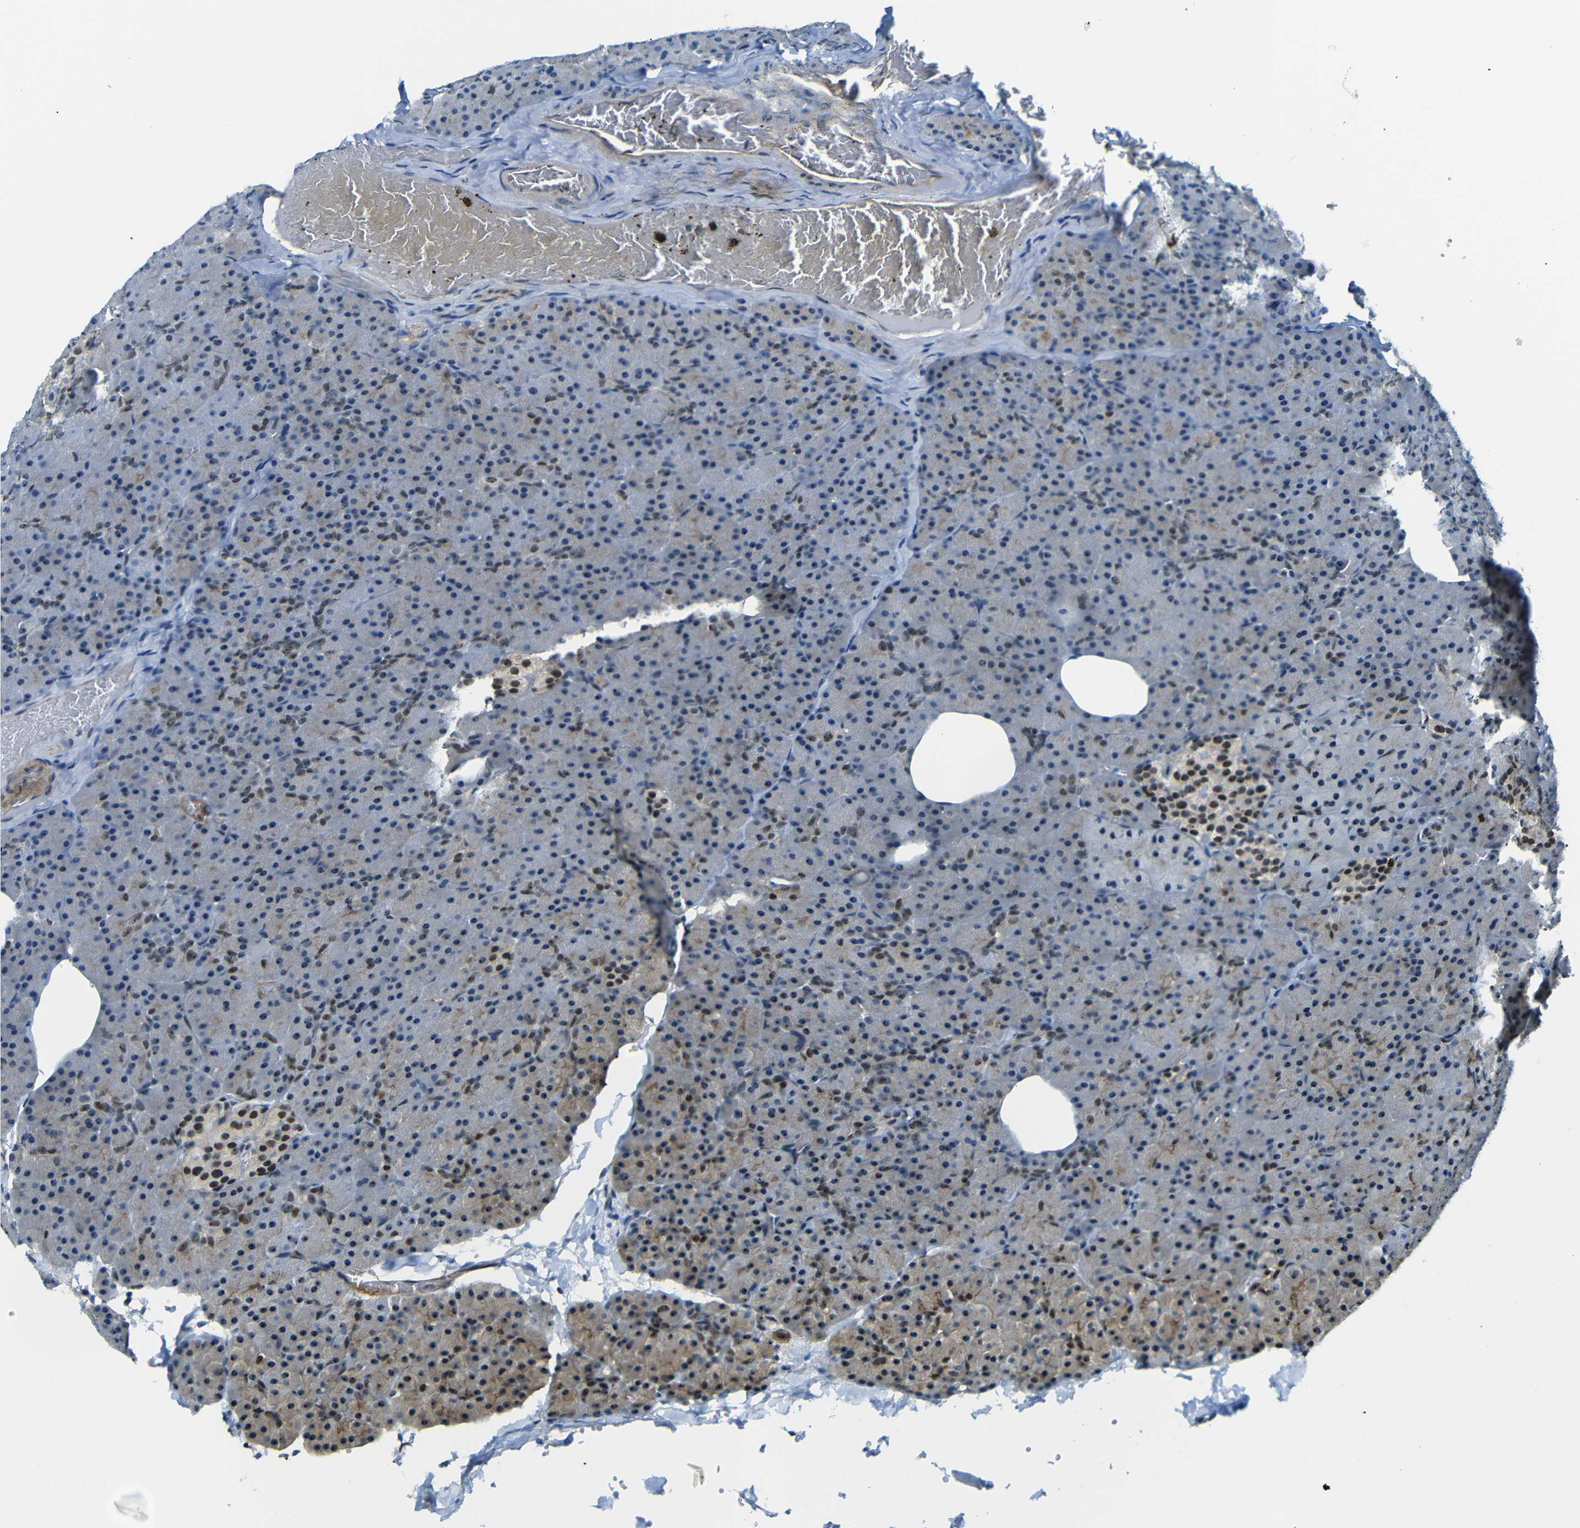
{"staining": {"intensity": "strong", "quantity": "<25%", "location": "cytoplasmic/membranous,nuclear"}, "tissue": "pancreas", "cell_type": "Exocrine glandular cells", "image_type": "normal", "snomed": [{"axis": "morphology", "description": "Normal tissue, NOS"}, {"axis": "topography", "description": "Pancreas"}], "caption": "Exocrine glandular cells reveal strong cytoplasmic/membranous,nuclear positivity in about <25% of cells in normal pancreas.", "gene": "PARN", "patient": {"sex": "female", "age": 35}}